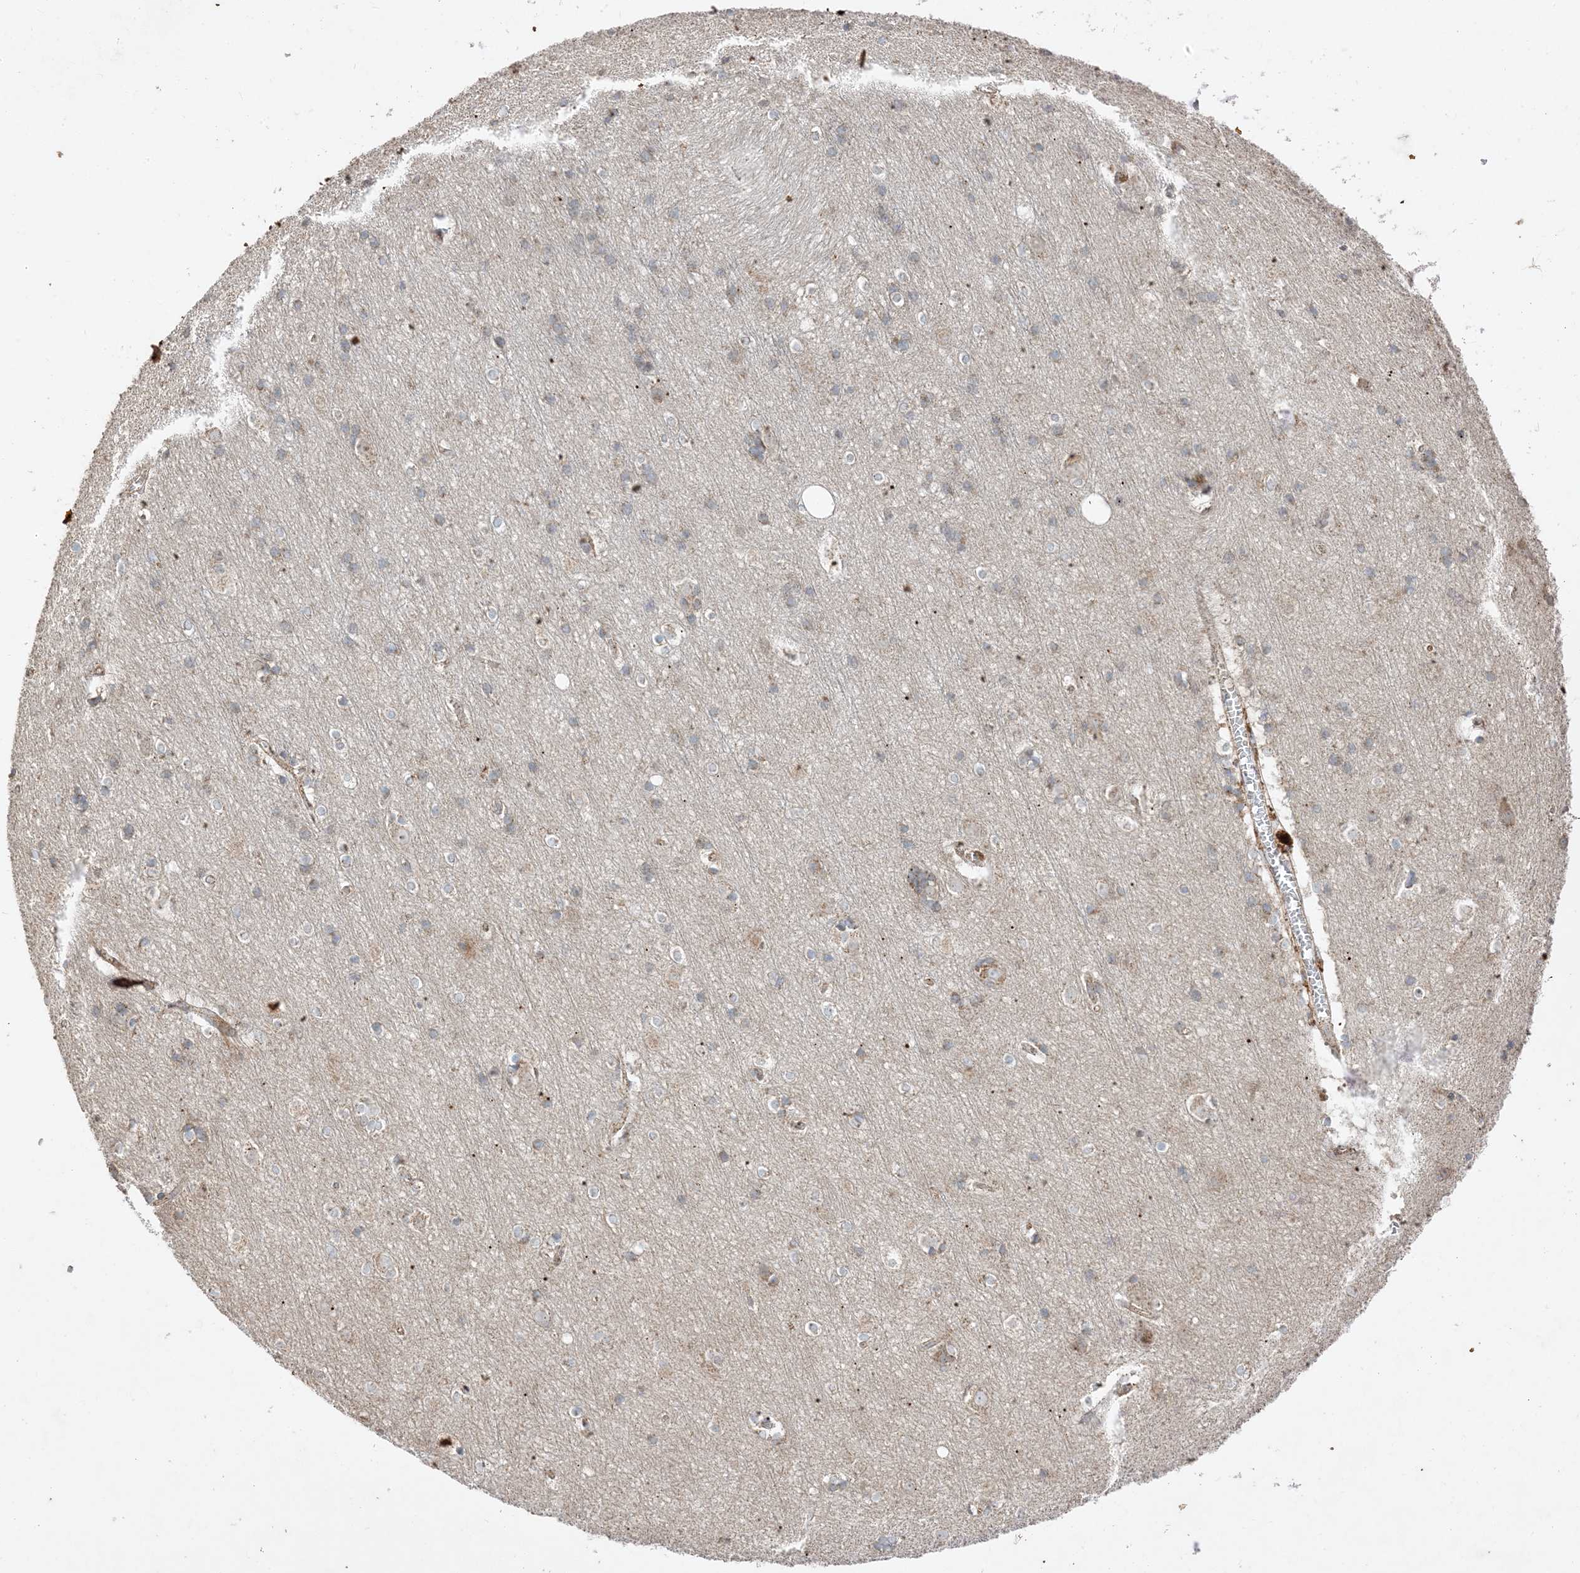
{"staining": {"intensity": "moderate", "quantity": ">75%", "location": "cytoplasmic/membranous"}, "tissue": "cerebral cortex", "cell_type": "Endothelial cells", "image_type": "normal", "snomed": [{"axis": "morphology", "description": "Normal tissue, NOS"}, {"axis": "topography", "description": "Cerebral cortex"}], "caption": "A histopathology image of human cerebral cortex stained for a protein shows moderate cytoplasmic/membranous brown staining in endothelial cells.", "gene": "AARS2", "patient": {"sex": "male", "age": 54}}